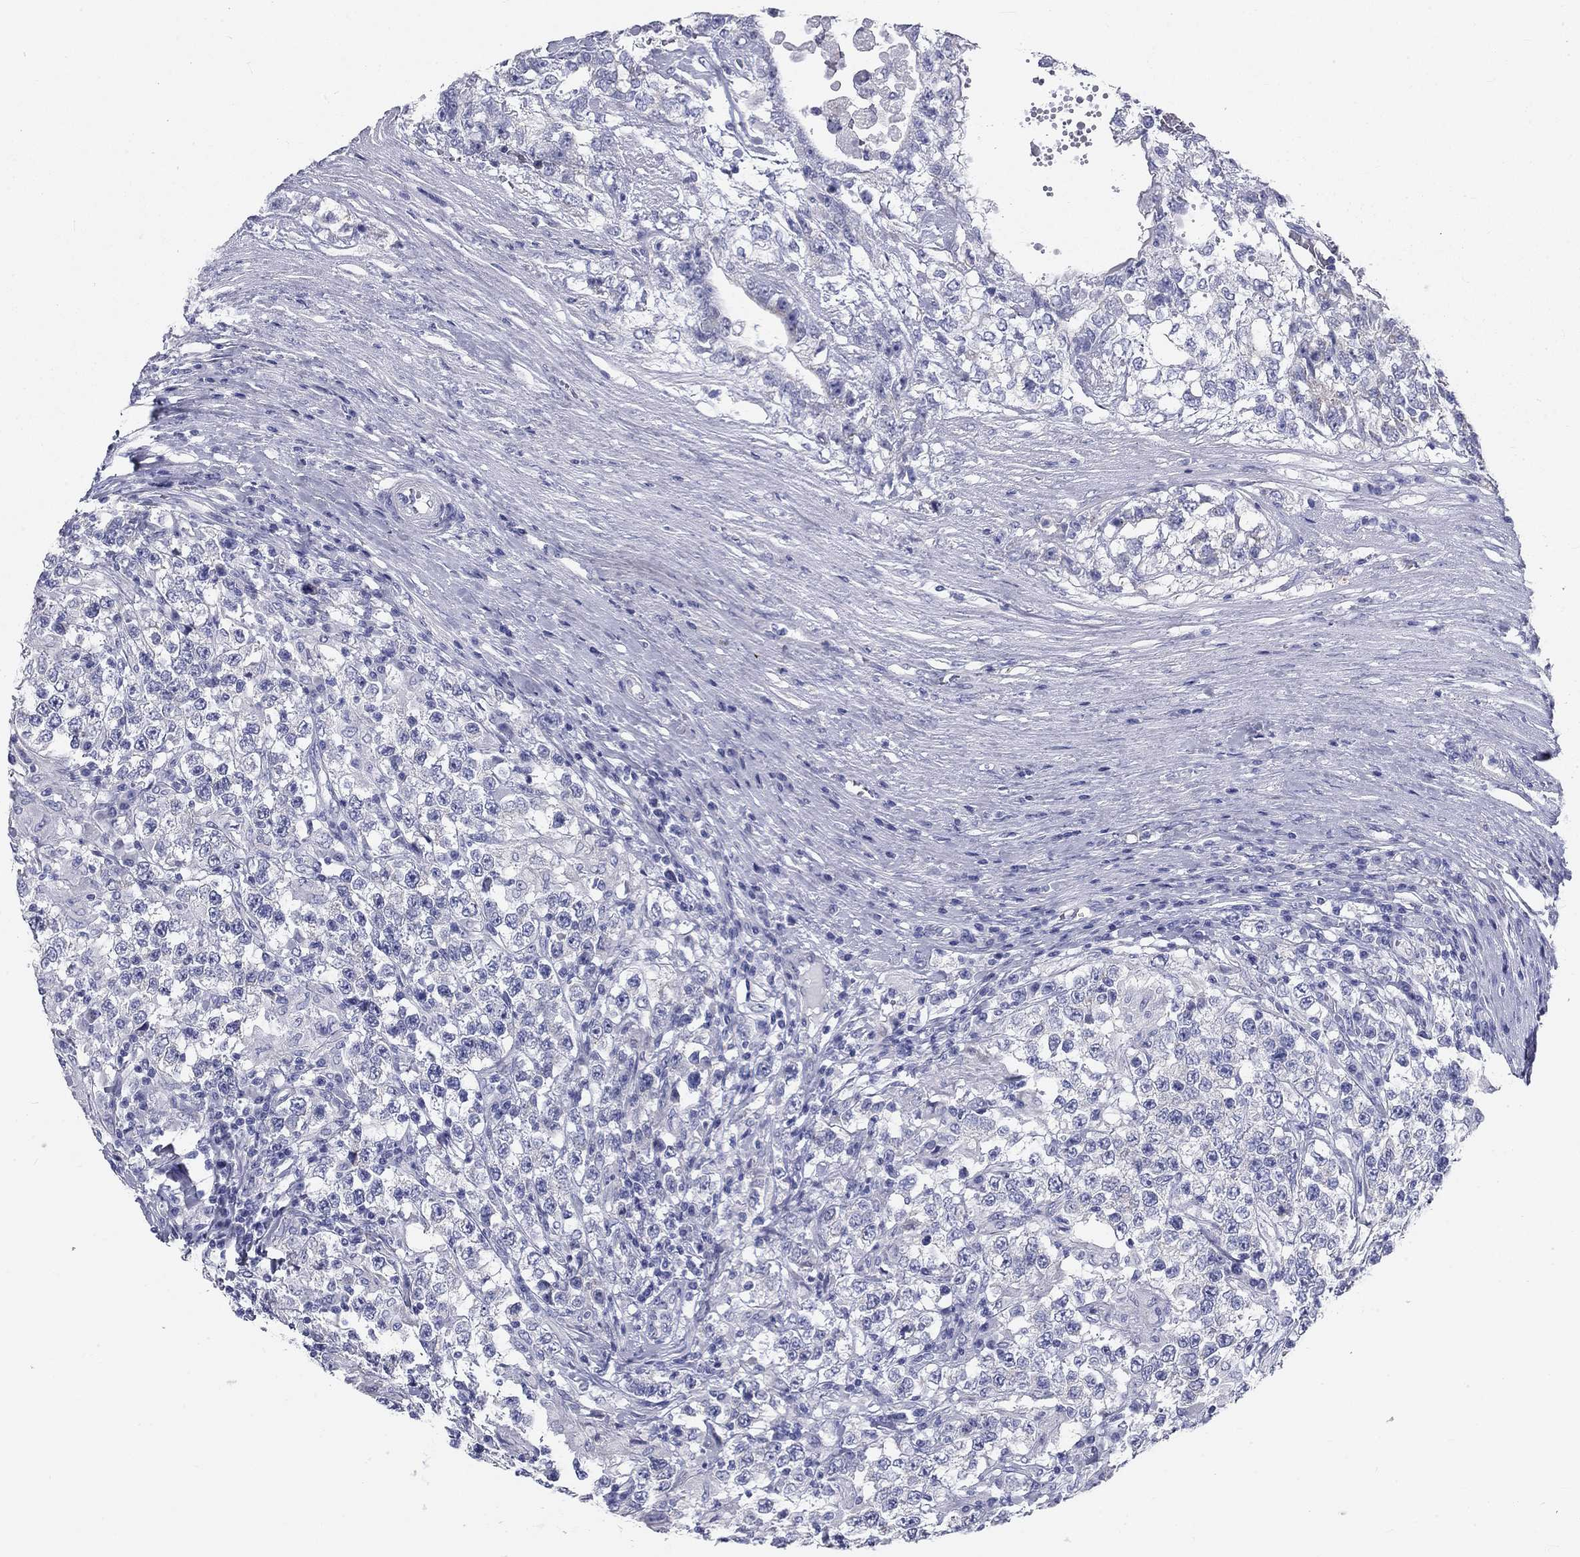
{"staining": {"intensity": "negative", "quantity": "none", "location": "none"}, "tissue": "testis cancer", "cell_type": "Tumor cells", "image_type": "cancer", "snomed": [{"axis": "morphology", "description": "Seminoma, NOS"}, {"axis": "morphology", "description": "Carcinoma, Embryonal, NOS"}, {"axis": "topography", "description": "Testis"}], "caption": "Immunohistochemistry histopathology image of neoplastic tissue: human testis seminoma stained with DAB displays no significant protein expression in tumor cells.", "gene": "GALNTL5", "patient": {"sex": "male", "age": 41}}